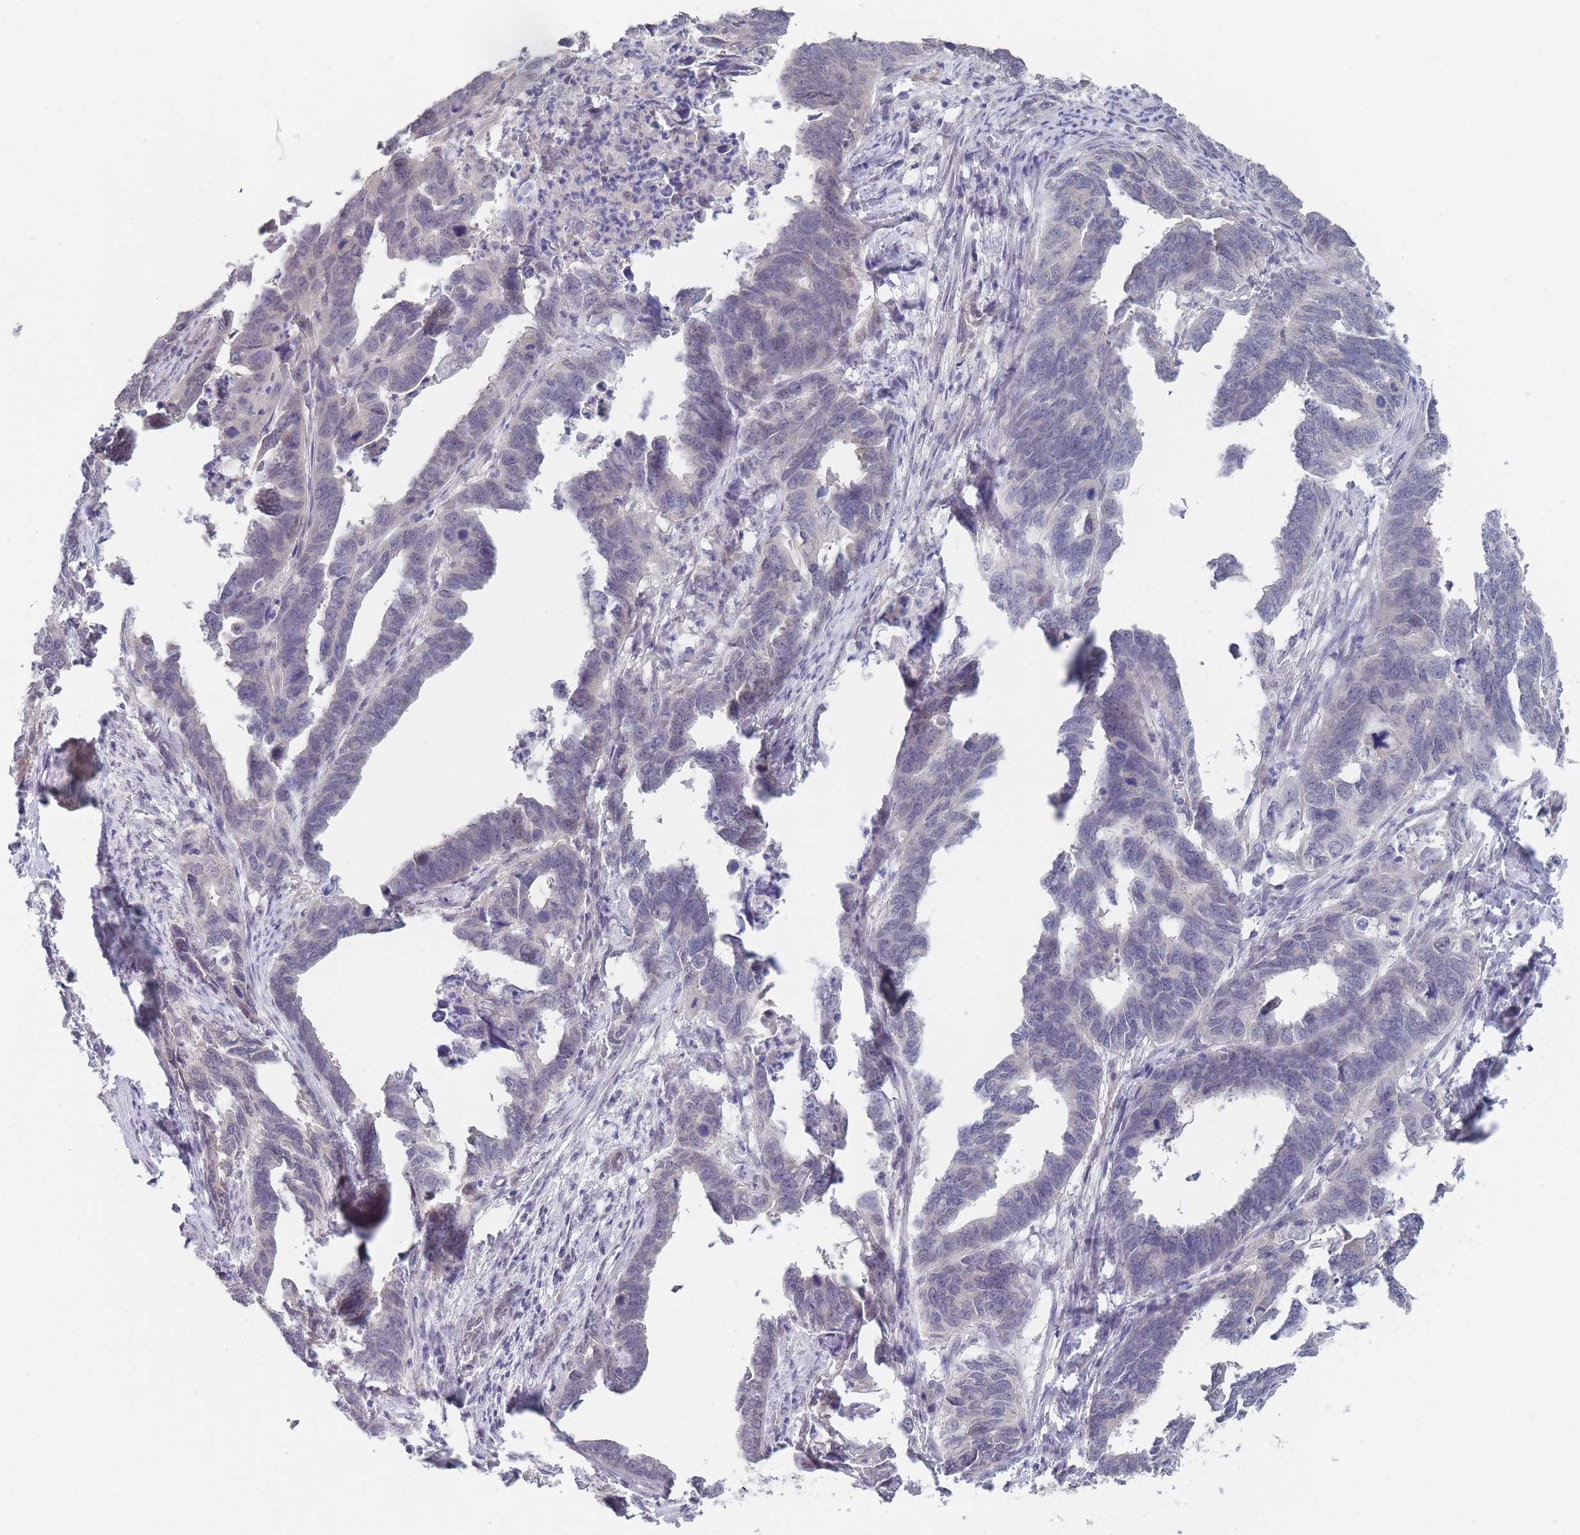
{"staining": {"intensity": "negative", "quantity": "none", "location": "none"}, "tissue": "endometrial cancer", "cell_type": "Tumor cells", "image_type": "cancer", "snomed": [{"axis": "morphology", "description": "Adenocarcinoma, NOS"}, {"axis": "topography", "description": "Endometrium"}], "caption": "DAB (3,3'-diaminobenzidine) immunohistochemical staining of human endometrial adenocarcinoma displays no significant positivity in tumor cells.", "gene": "ANKRD10", "patient": {"sex": "female", "age": 65}}